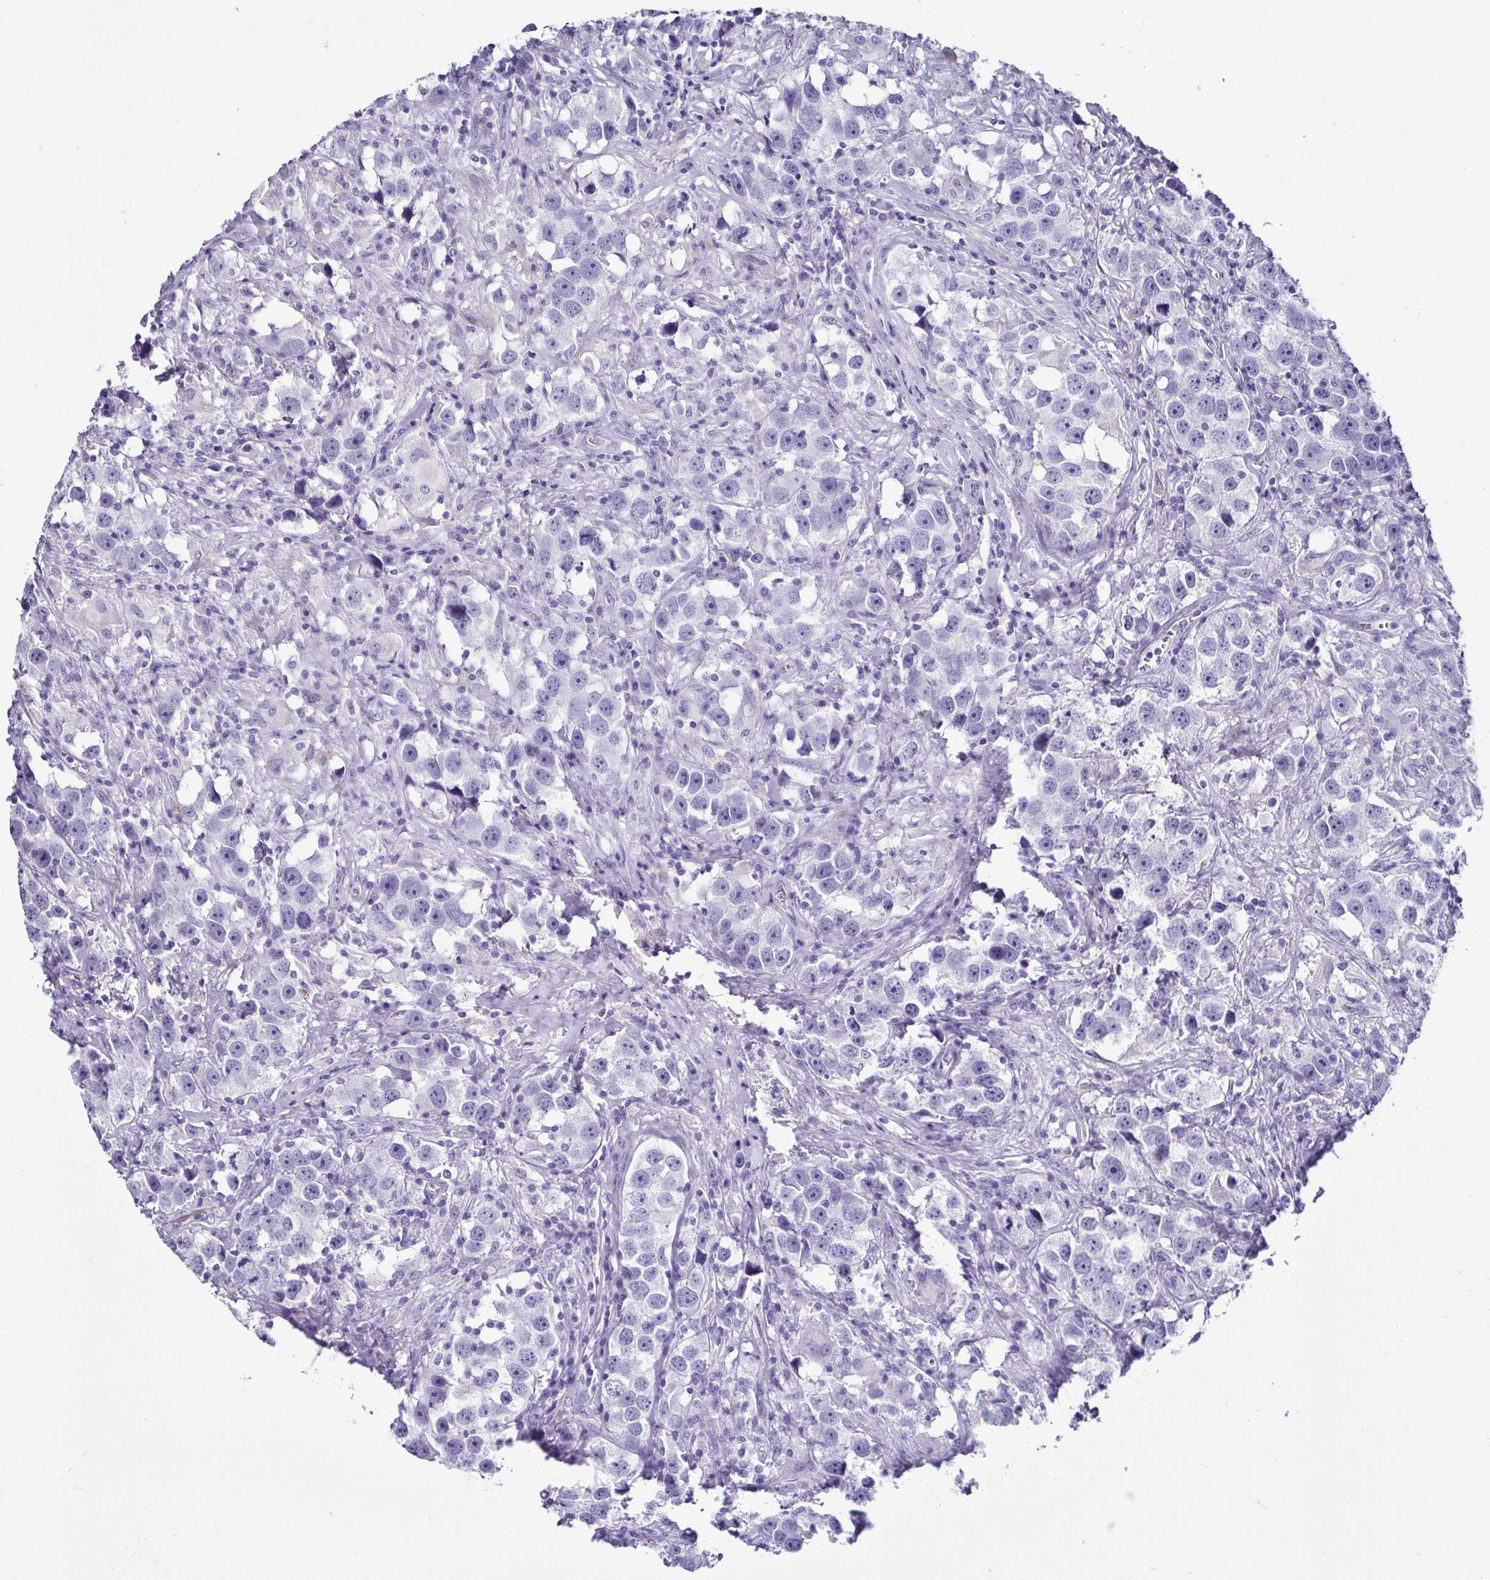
{"staining": {"intensity": "negative", "quantity": "none", "location": "none"}, "tissue": "testis cancer", "cell_type": "Tumor cells", "image_type": "cancer", "snomed": [{"axis": "morphology", "description": "Seminoma, NOS"}, {"axis": "topography", "description": "Testis"}], "caption": "Immunohistochemical staining of testis seminoma demonstrates no significant staining in tumor cells.", "gene": "CASP14", "patient": {"sex": "male", "age": 49}}